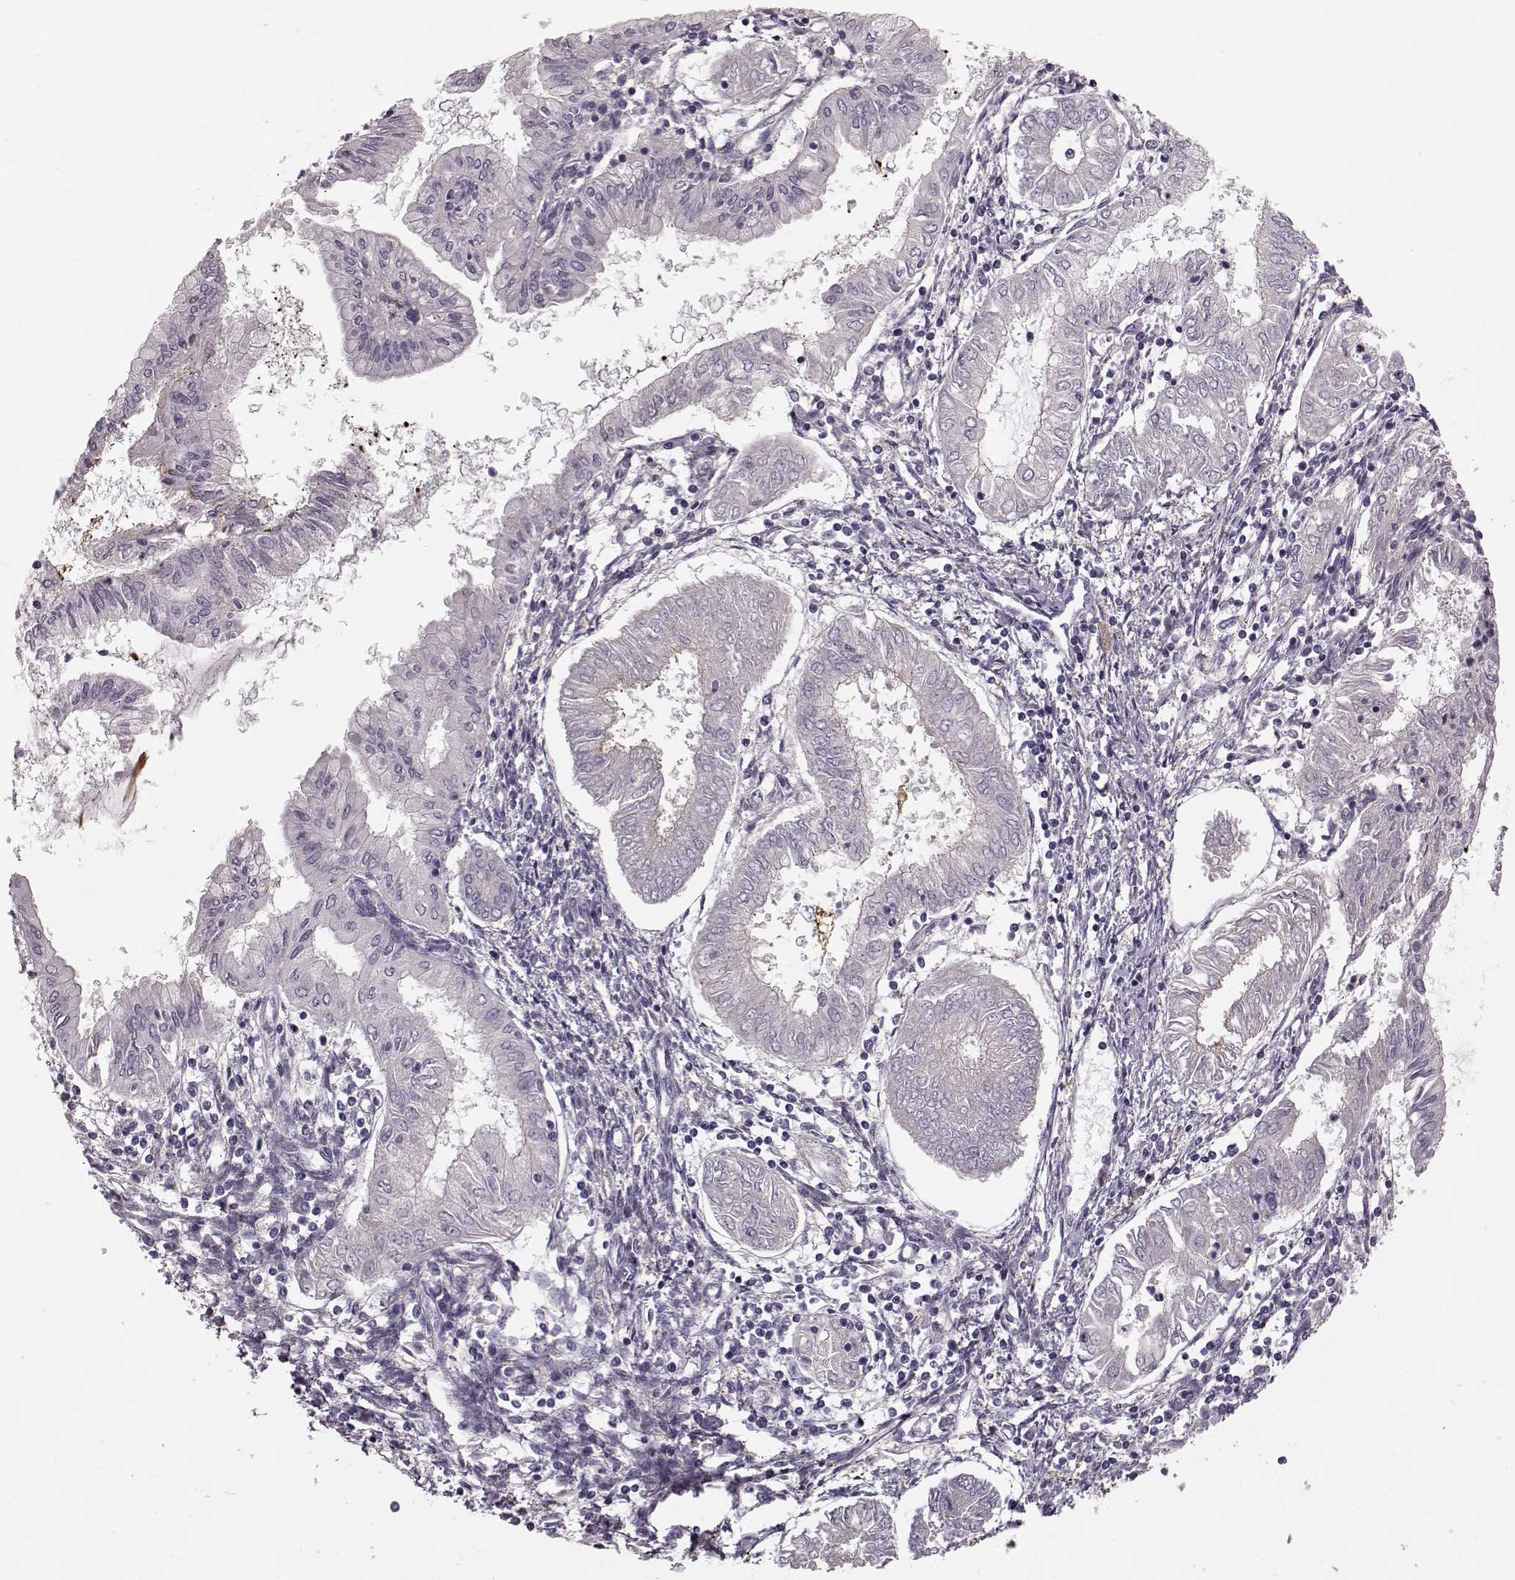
{"staining": {"intensity": "moderate", "quantity": "<25%", "location": "cytoplasmic/membranous"}, "tissue": "endometrial cancer", "cell_type": "Tumor cells", "image_type": "cancer", "snomed": [{"axis": "morphology", "description": "Adenocarcinoma, NOS"}, {"axis": "topography", "description": "Endometrium"}], "caption": "Protein expression analysis of endometrial adenocarcinoma exhibits moderate cytoplasmic/membranous expression in about <25% of tumor cells.", "gene": "MTR", "patient": {"sex": "female", "age": 68}}